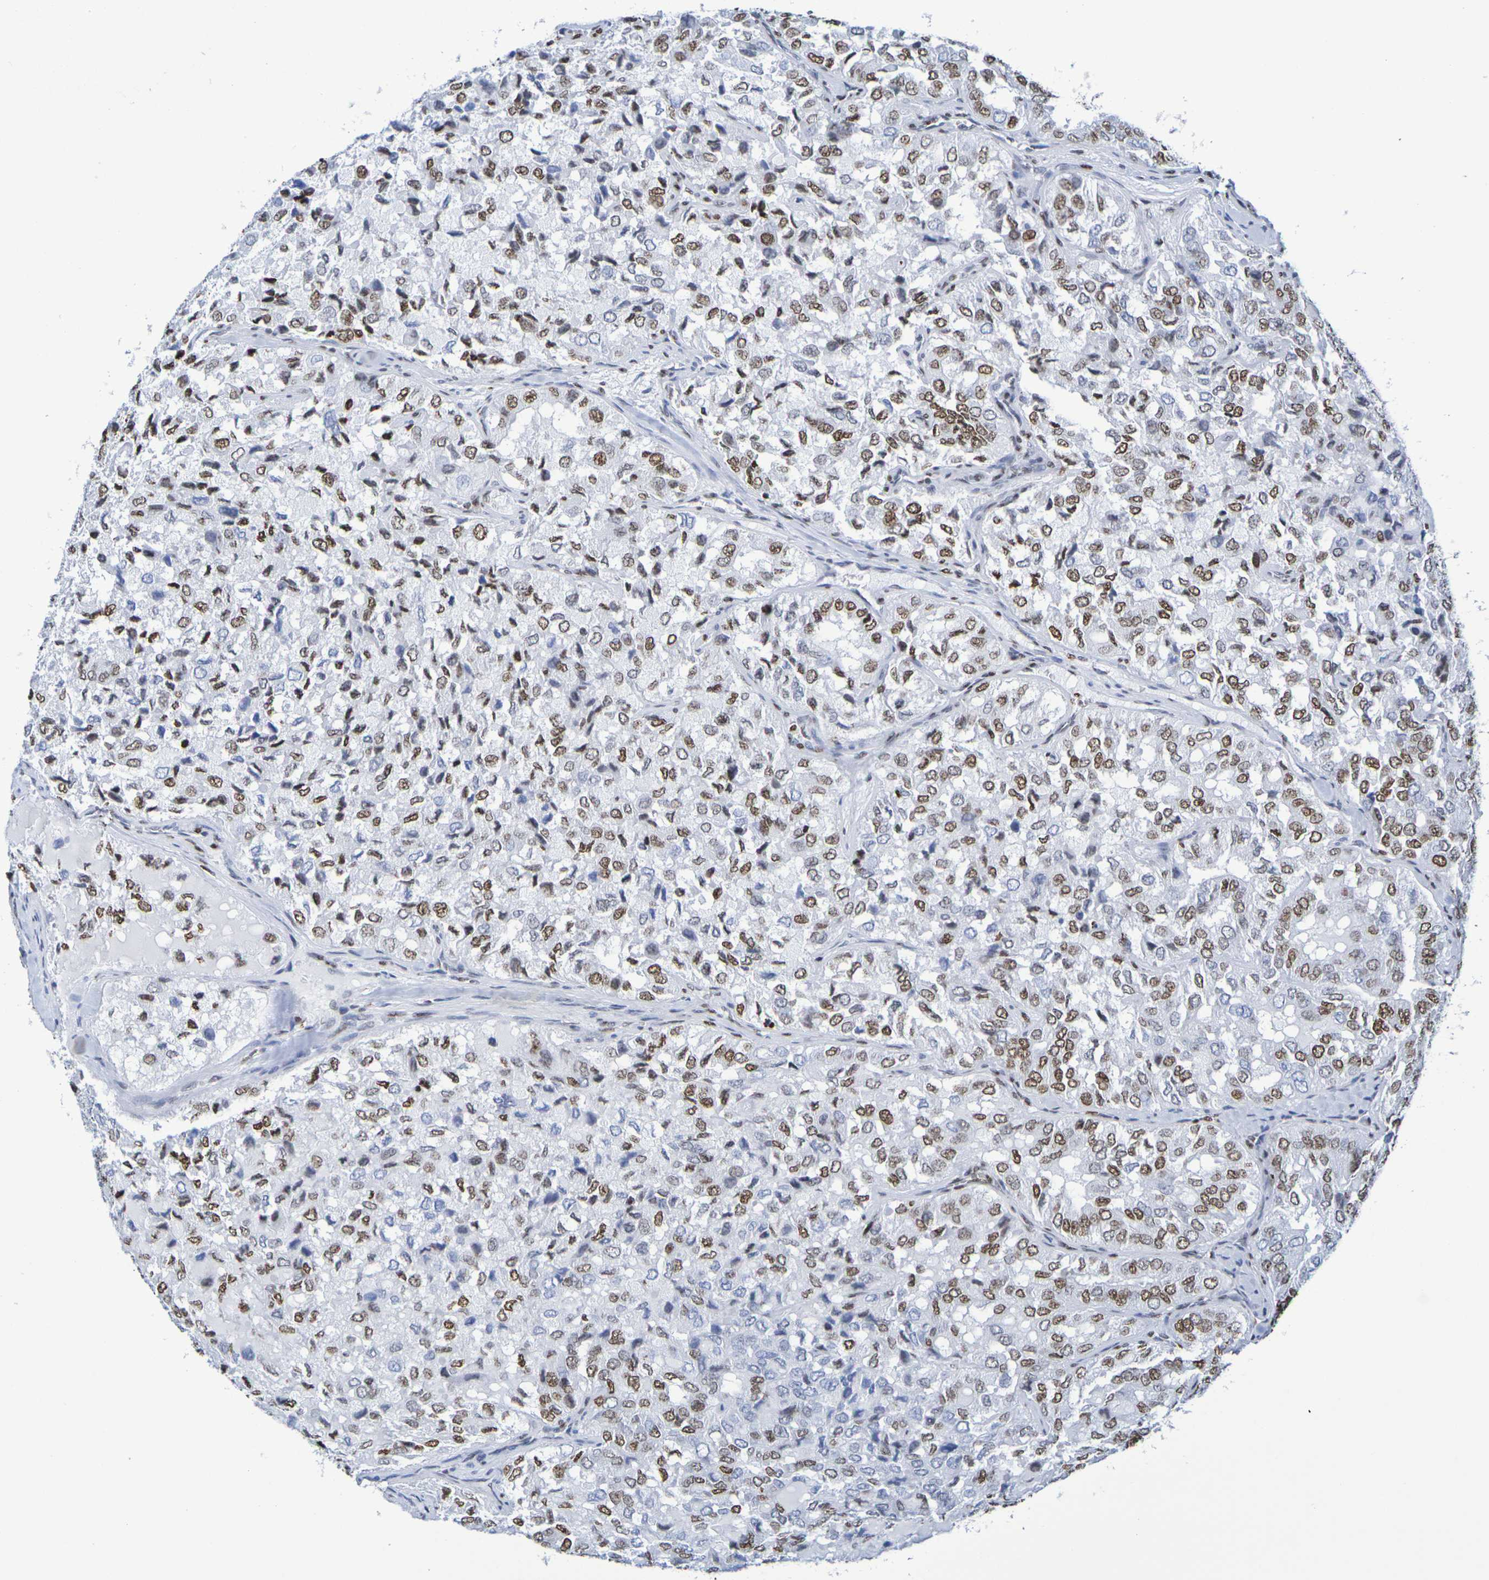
{"staining": {"intensity": "moderate", "quantity": ">75%", "location": "nuclear"}, "tissue": "thyroid cancer", "cell_type": "Tumor cells", "image_type": "cancer", "snomed": [{"axis": "morphology", "description": "Follicular adenoma carcinoma, NOS"}, {"axis": "topography", "description": "Thyroid gland"}], "caption": "Follicular adenoma carcinoma (thyroid) was stained to show a protein in brown. There is medium levels of moderate nuclear staining in about >75% of tumor cells. Using DAB (brown) and hematoxylin (blue) stains, captured at high magnification using brightfield microscopy.", "gene": "H1-5", "patient": {"sex": "male", "age": 75}}